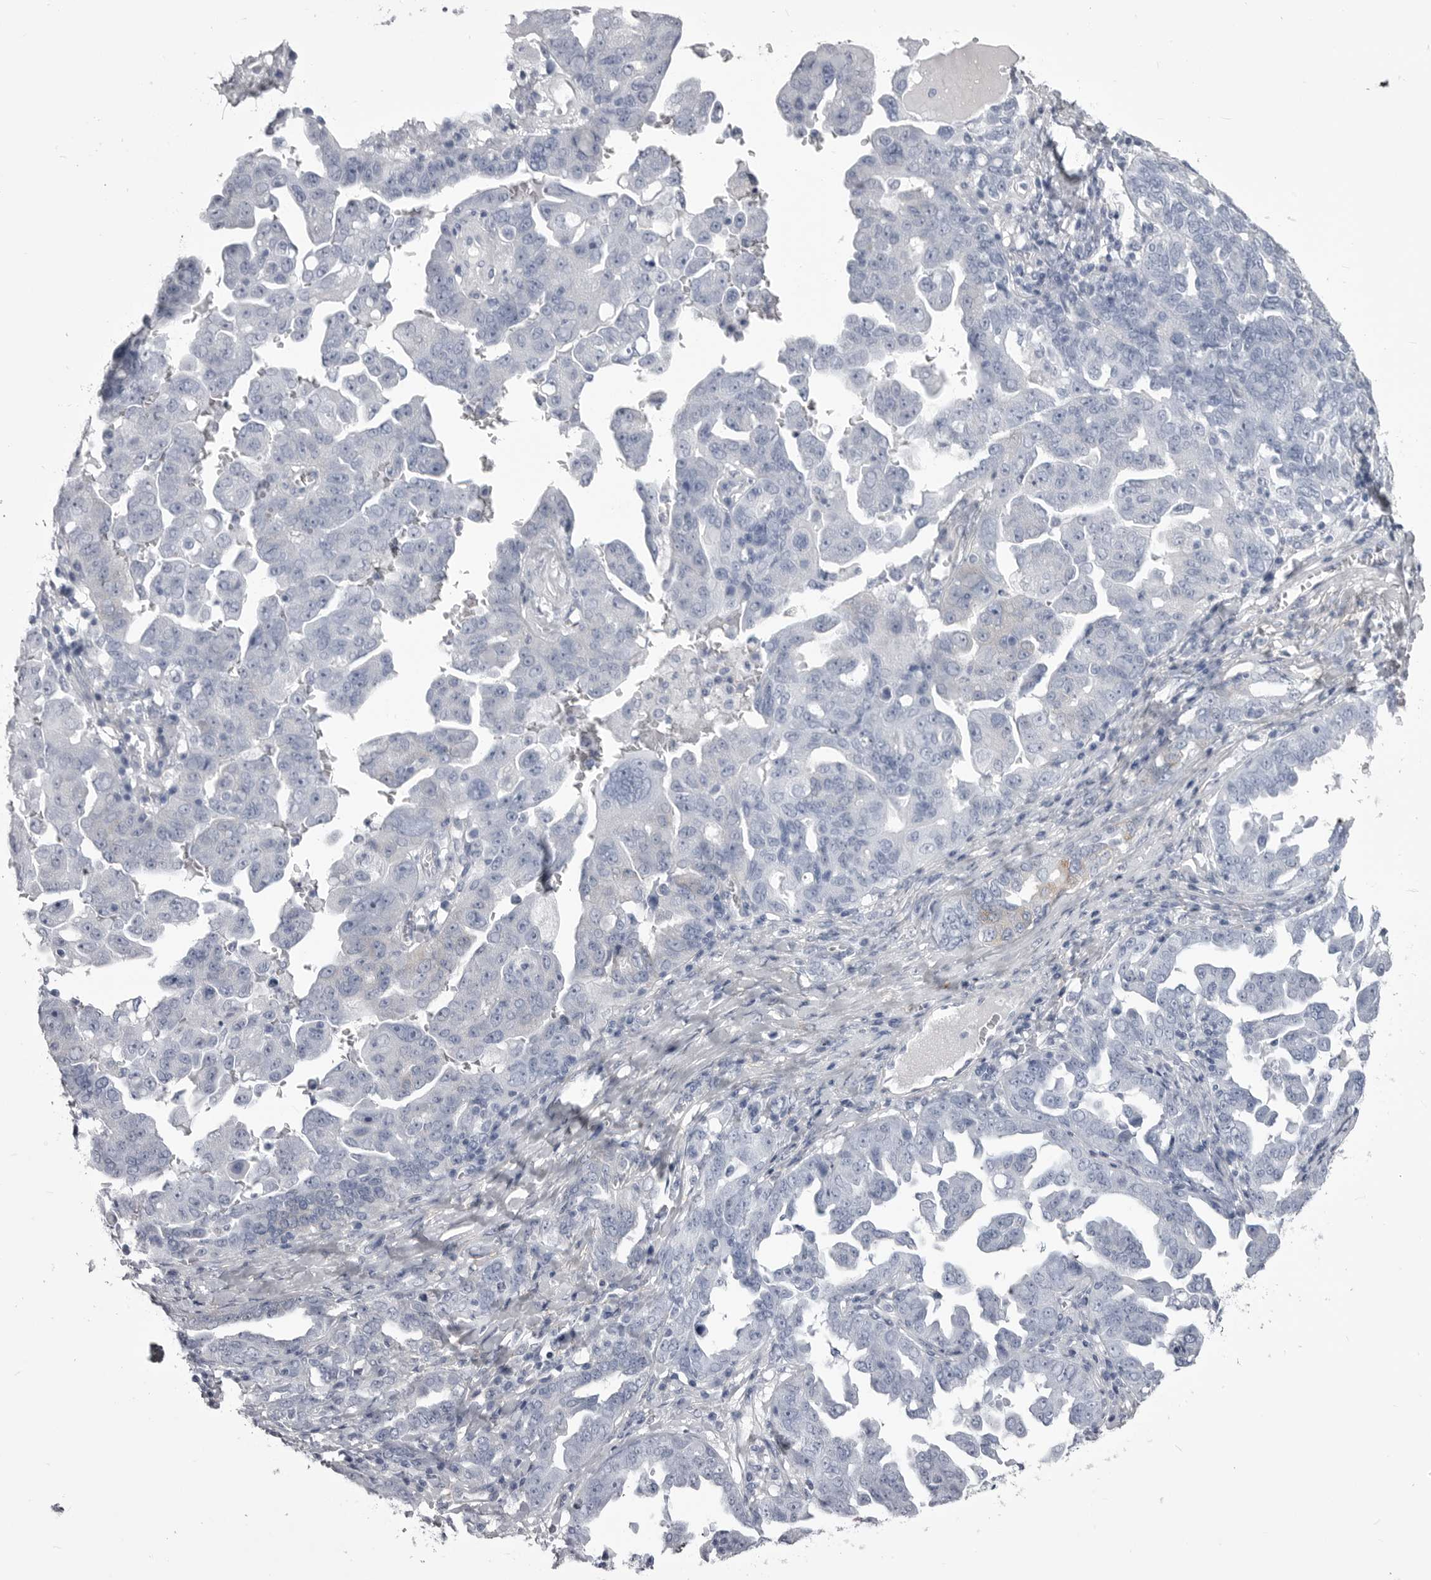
{"staining": {"intensity": "negative", "quantity": "none", "location": "none"}, "tissue": "ovarian cancer", "cell_type": "Tumor cells", "image_type": "cancer", "snomed": [{"axis": "morphology", "description": "Carcinoma, endometroid"}, {"axis": "topography", "description": "Ovary"}], "caption": "Ovarian cancer (endometroid carcinoma) stained for a protein using immunohistochemistry demonstrates no positivity tumor cells.", "gene": "ANK2", "patient": {"sex": "female", "age": 62}}